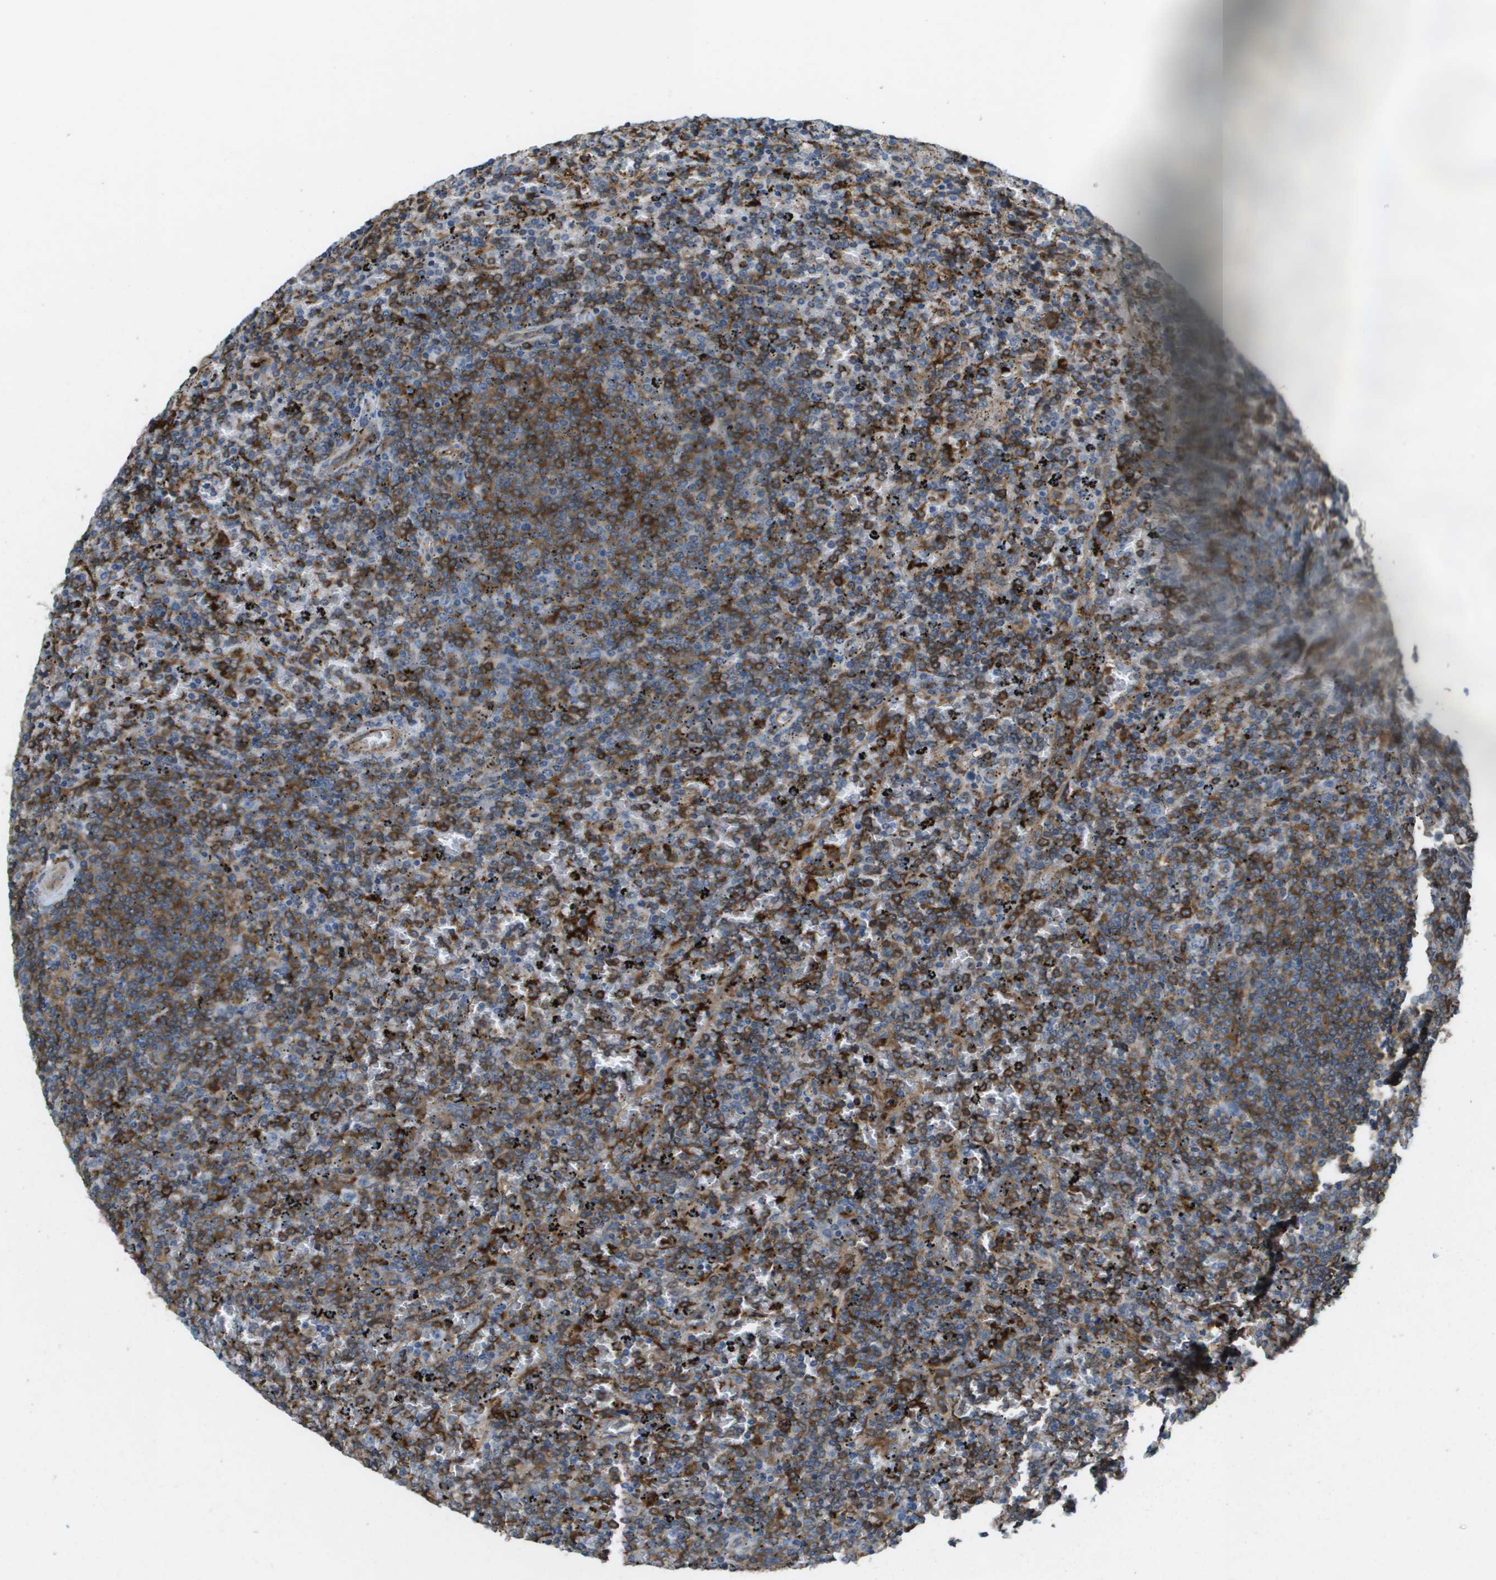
{"staining": {"intensity": "negative", "quantity": "none", "location": "none"}, "tissue": "lymphoma", "cell_type": "Tumor cells", "image_type": "cancer", "snomed": [{"axis": "morphology", "description": "Malignant lymphoma, non-Hodgkin's type, Low grade"}, {"axis": "topography", "description": "Spleen"}], "caption": "The image shows no staining of tumor cells in lymphoma.", "gene": "CORO1B", "patient": {"sex": "female", "age": 77}}